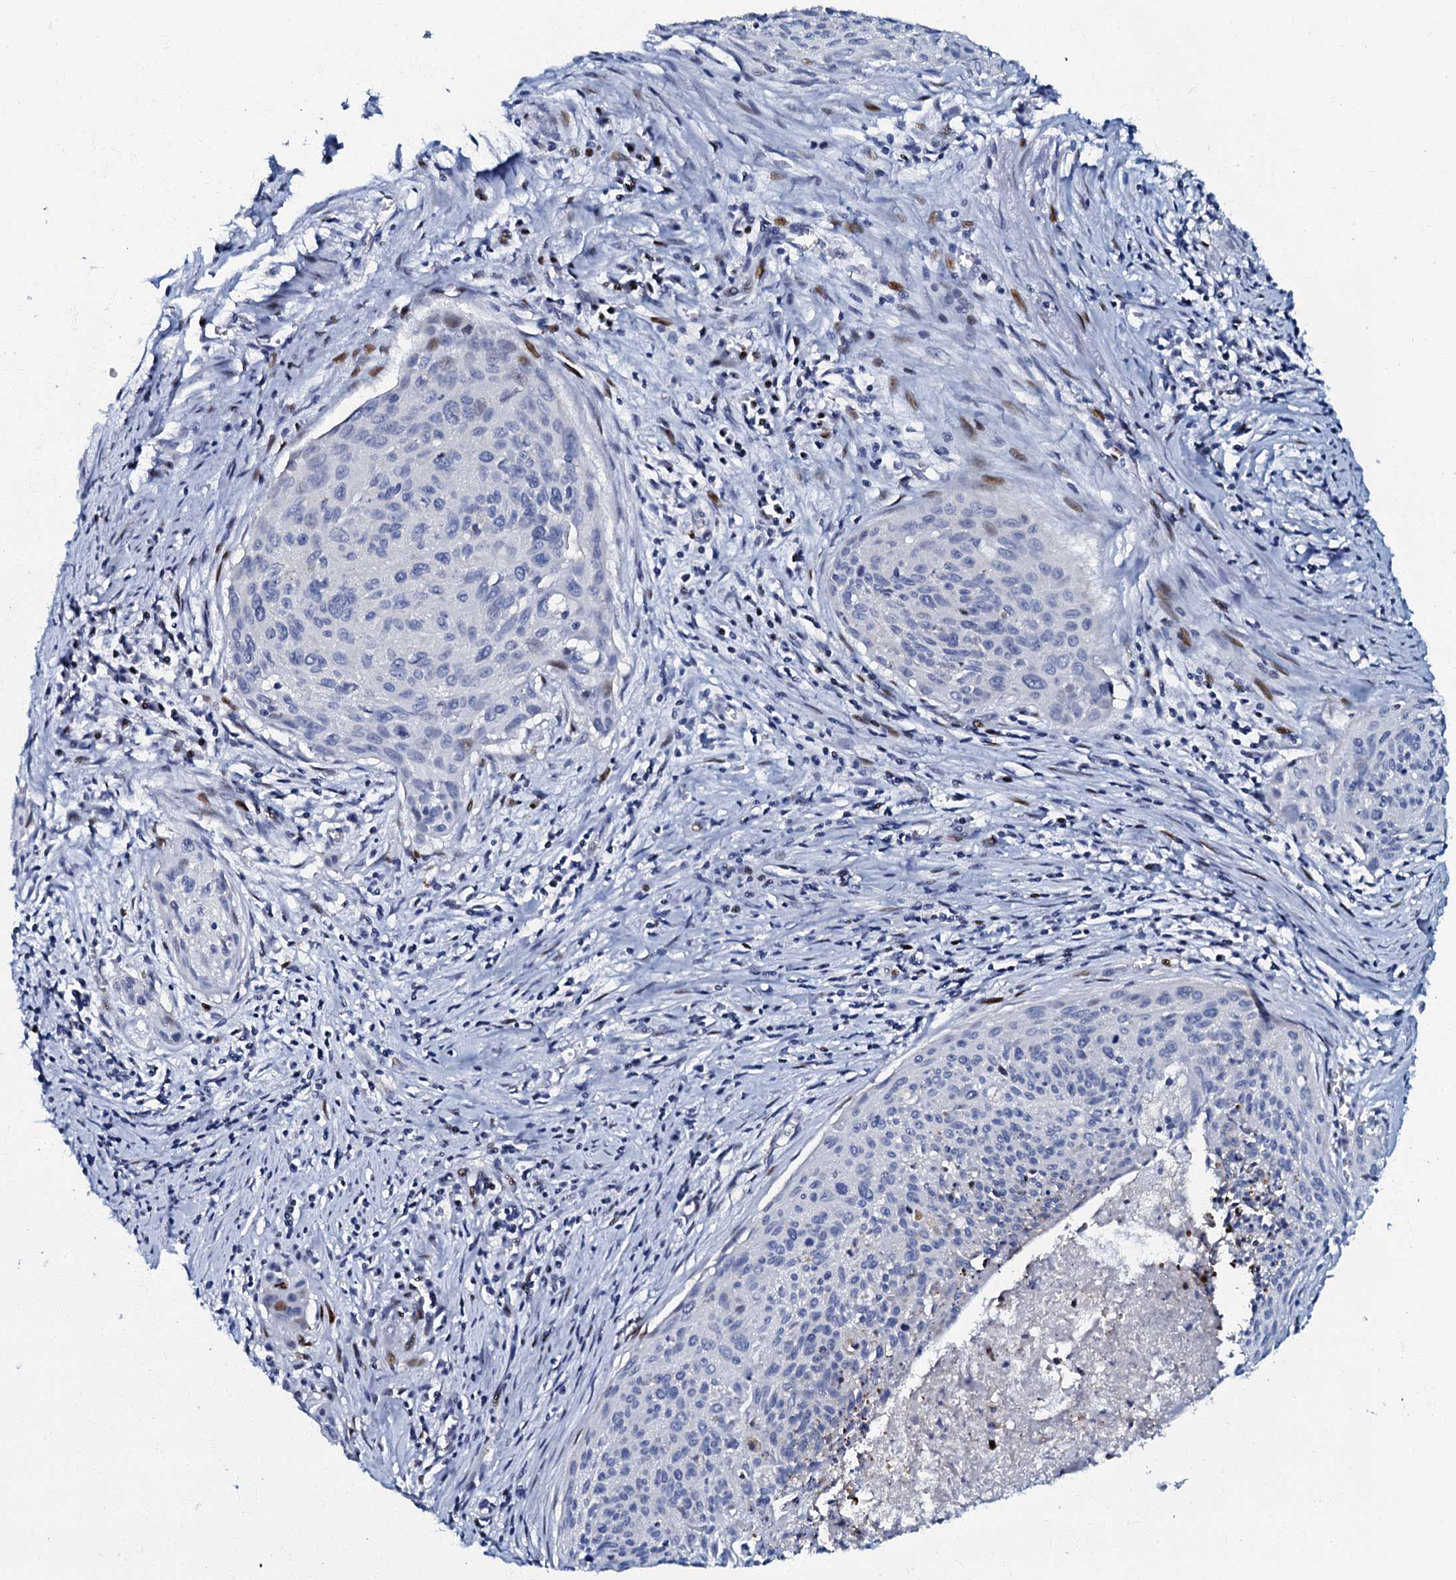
{"staining": {"intensity": "negative", "quantity": "none", "location": "none"}, "tissue": "cervical cancer", "cell_type": "Tumor cells", "image_type": "cancer", "snomed": [{"axis": "morphology", "description": "Squamous cell carcinoma, NOS"}, {"axis": "topography", "description": "Cervix"}], "caption": "This is an immunohistochemistry histopathology image of human cervical cancer (squamous cell carcinoma). There is no staining in tumor cells.", "gene": "MFSD5", "patient": {"sex": "female", "age": 55}}